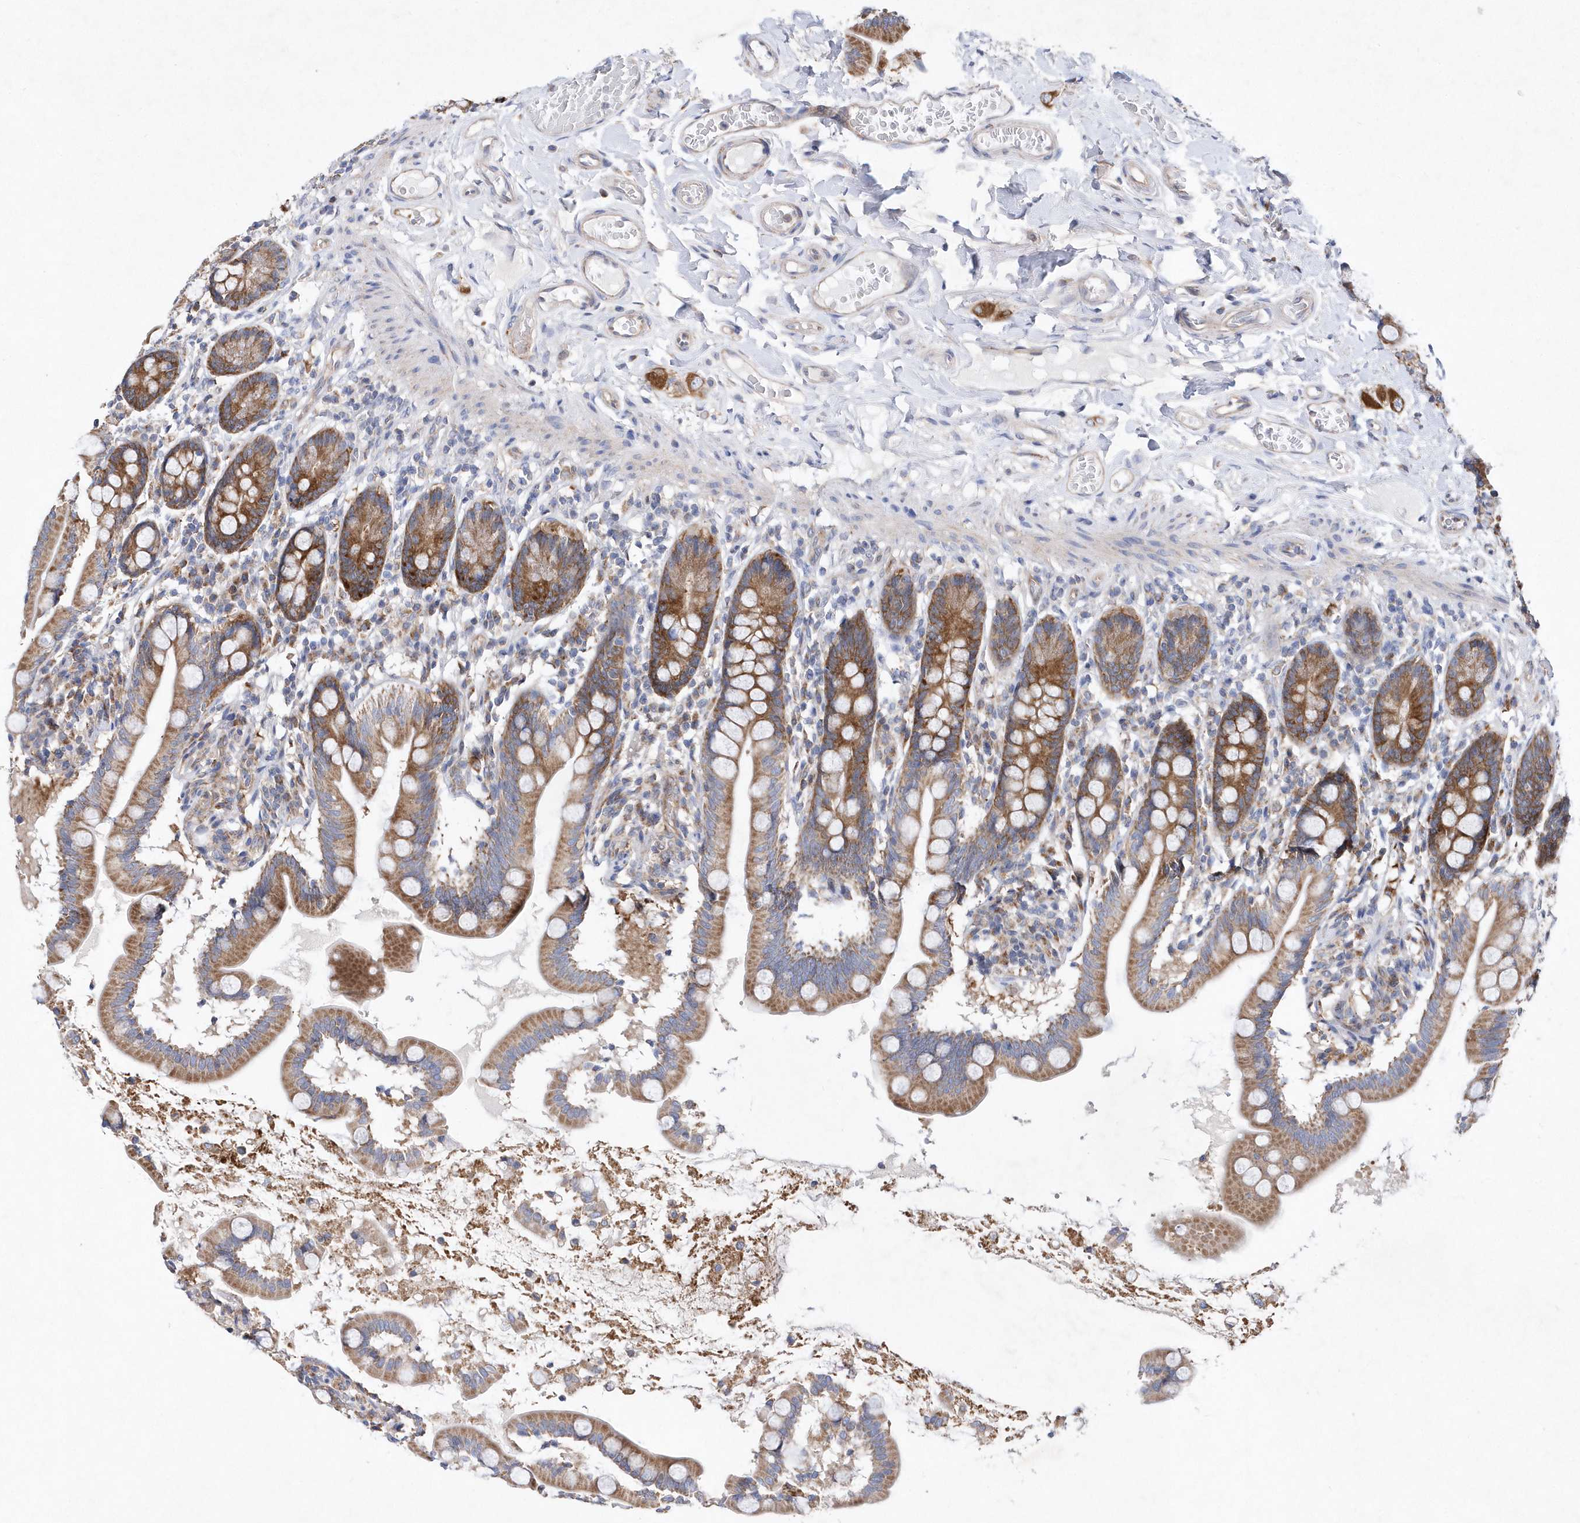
{"staining": {"intensity": "moderate", "quantity": ">75%", "location": "cytoplasmic/membranous"}, "tissue": "small intestine", "cell_type": "Glandular cells", "image_type": "normal", "snomed": [{"axis": "morphology", "description": "Normal tissue, NOS"}, {"axis": "topography", "description": "Small intestine"}], "caption": "Immunohistochemistry micrograph of normal small intestine: small intestine stained using IHC shows medium levels of moderate protein expression localized specifically in the cytoplasmic/membranous of glandular cells, appearing as a cytoplasmic/membranous brown color.", "gene": "JKAMP", "patient": {"sex": "female", "age": 64}}